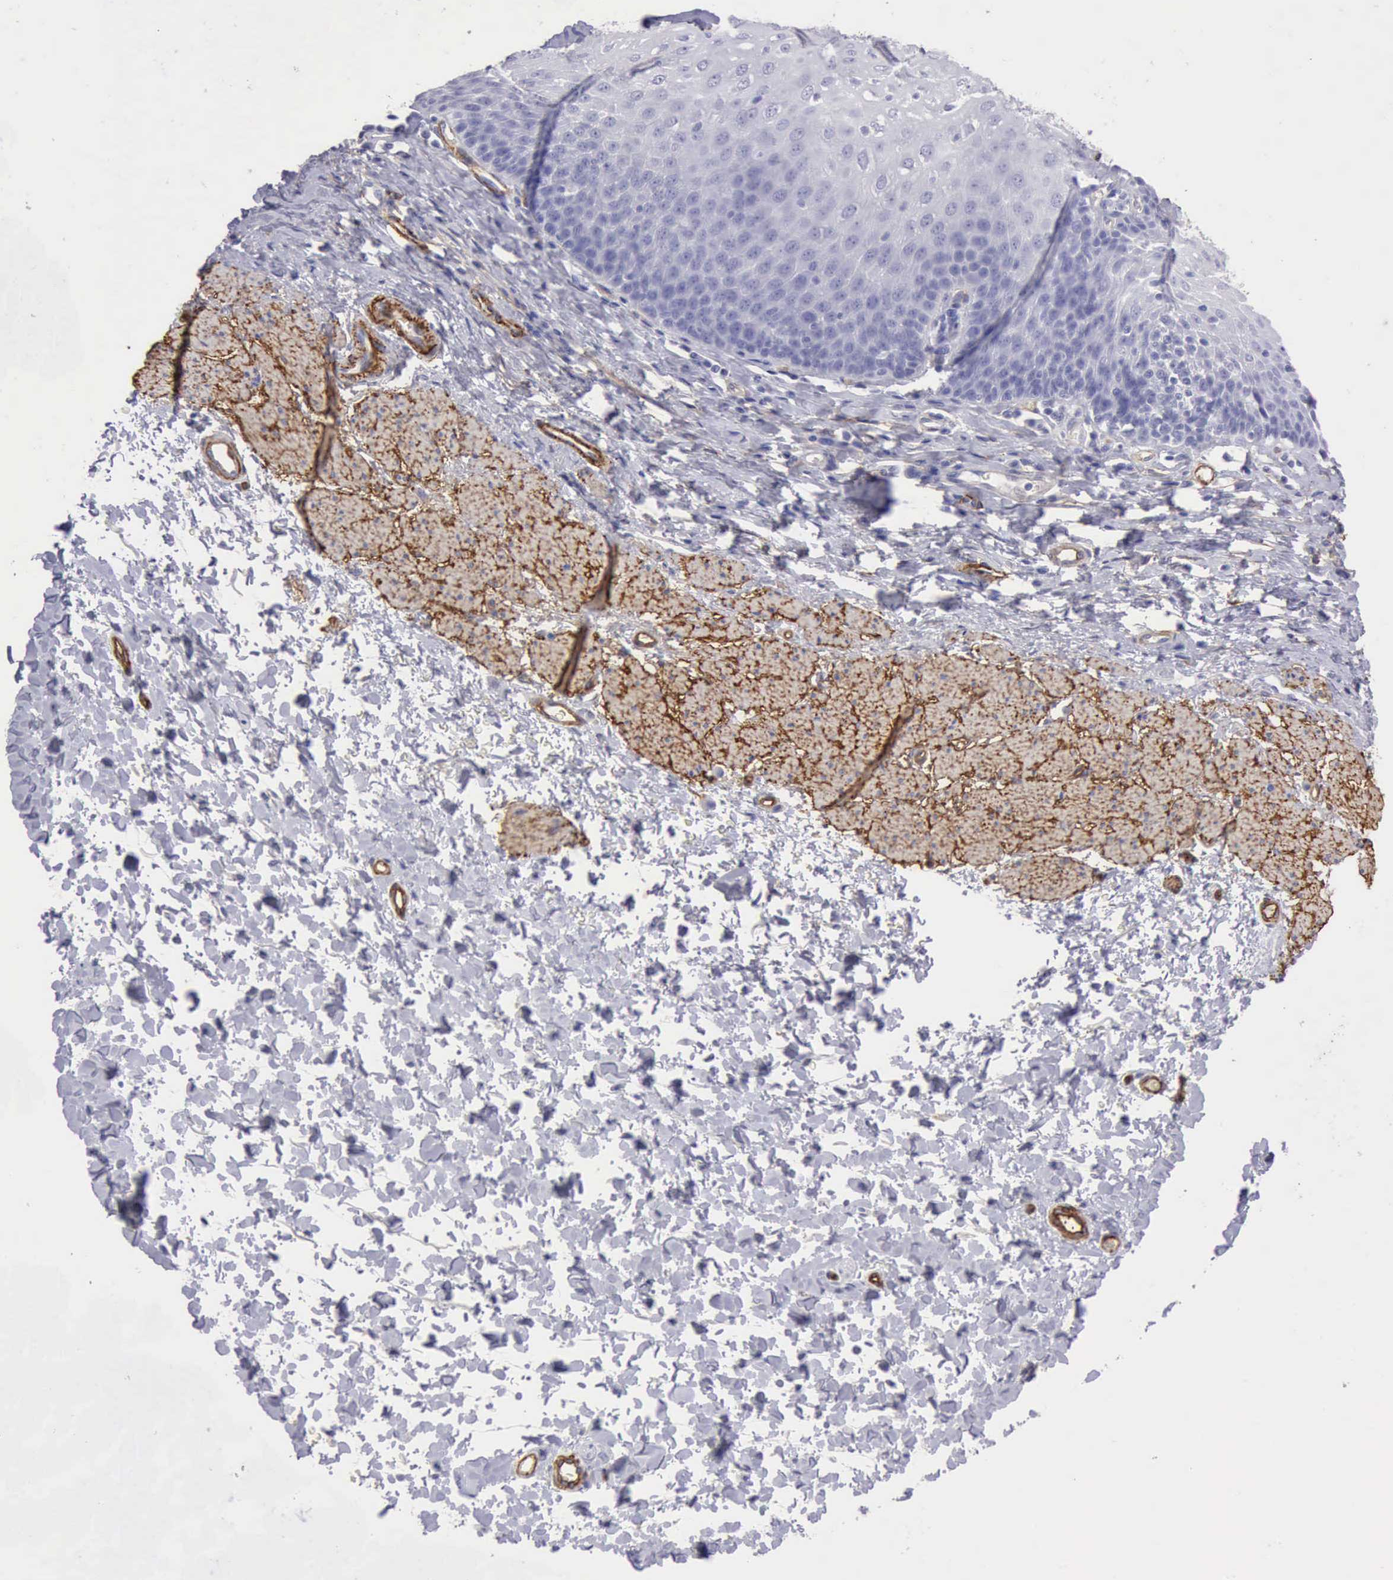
{"staining": {"intensity": "negative", "quantity": "none", "location": "none"}, "tissue": "esophagus", "cell_type": "Squamous epithelial cells", "image_type": "normal", "snomed": [{"axis": "morphology", "description": "Normal tissue, NOS"}, {"axis": "topography", "description": "Esophagus"}], "caption": "Immunohistochemistry of unremarkable human esophagus shows no staining in squamous epithelial cells. The staining was performed using DAB to visualize the protein expression in brown, while the nuclei were stained in blue with hematoxylin (Magnification: 20x).", "gene": "AOC3", "patient": {"sex": "female", "age": 61}}